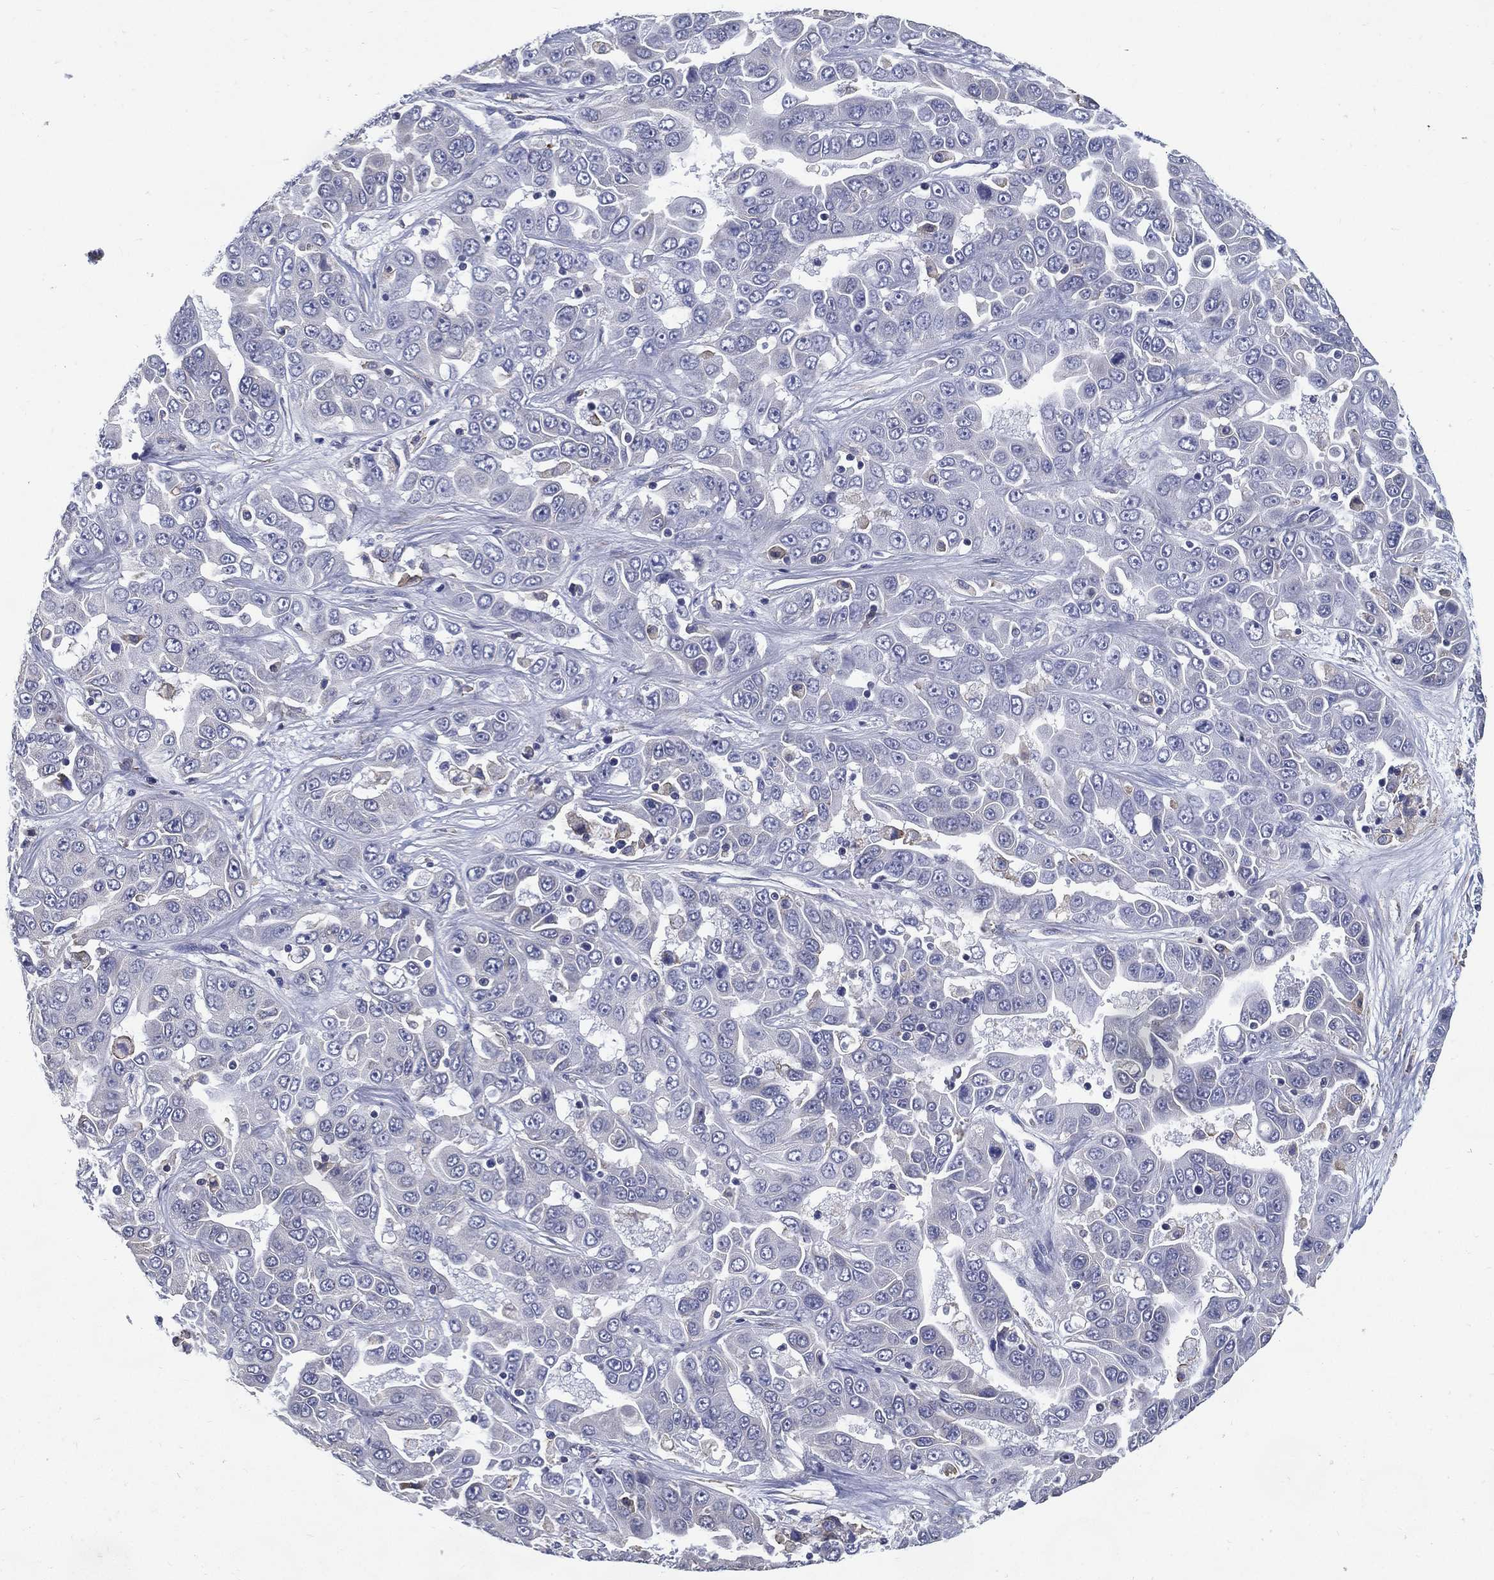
{"staining": {"intensity": "negative", "quantity": "none", "location": "none"}, "tissue": "liver cancer", "cell_type": "Tumor cells", "image_type": "cancer", "snomed": [{"axis": "morphology", "description": "Cholangiocarcinoma"}, {"axis": "topography", "description": "Liver"}], "caption": "IHC image of neoplastic tissue: human liver cholangiocarcinoma stained with DAB displays no significant protein positivity in tumor cells.", "gene": "C19orf18", "patient": {"sex": "female", "age": 52}}